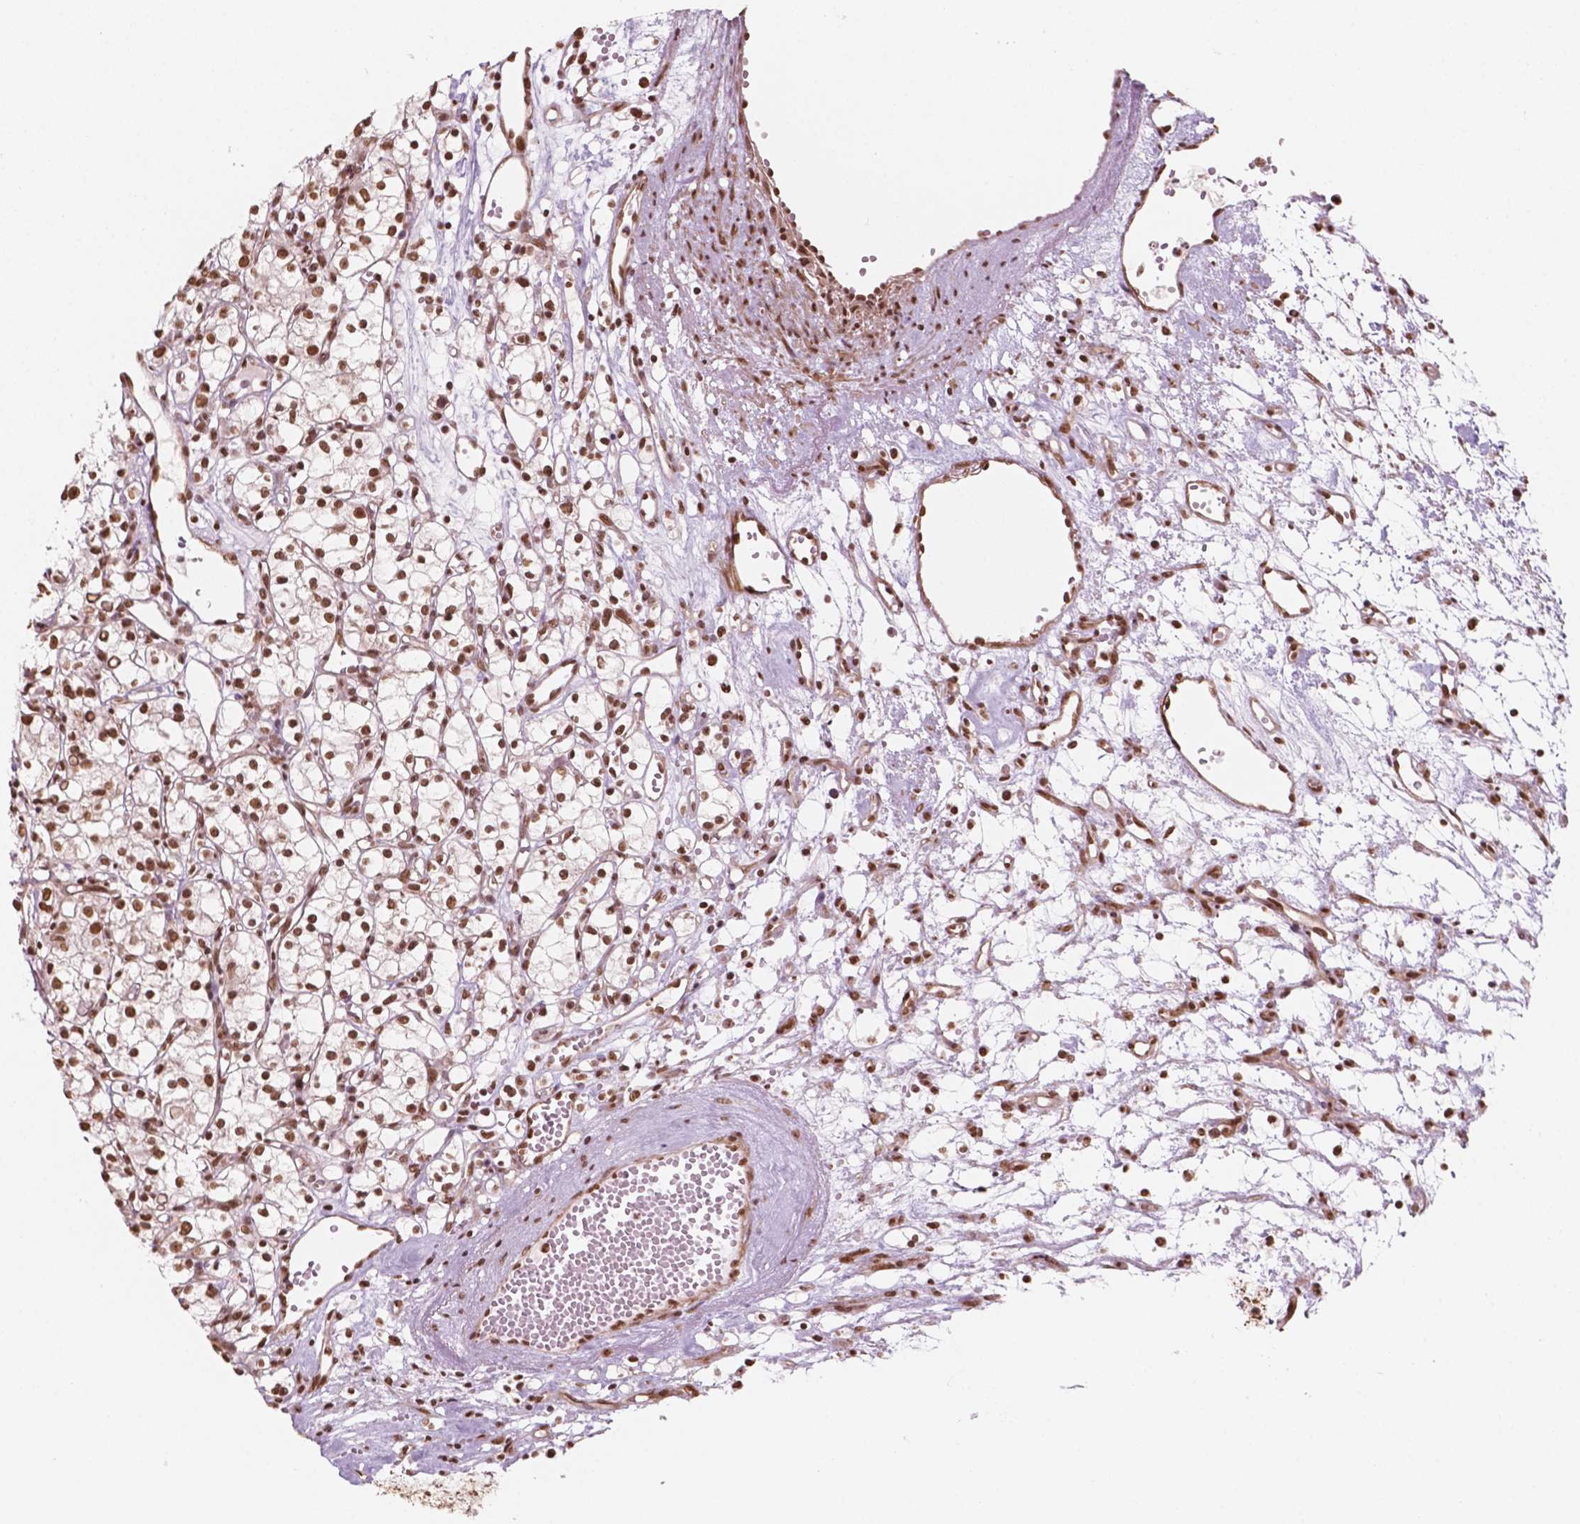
{"staining": {"intensity": "moderate", "quantity": ">75%", "location": "nuclear"}, "tissue": "renal cancer", "cell_type": "Tumor cells", "image_type": "cancer", "snomed": [{"axis": "morphology", "description": "Adenocarcinoma, NOS"}, {"axis": "topography", "description": "Kidney"}], "caption": "IHC image of neoplastic tissue: renal cancer stained using IHC displays medium levels of moderate protein expression localized specifically in the nuclear of tumor cells, appearing as a nuclear brown color.", "gene": "GTF3C5", "patient": {"sex": "female", "age": 59}}